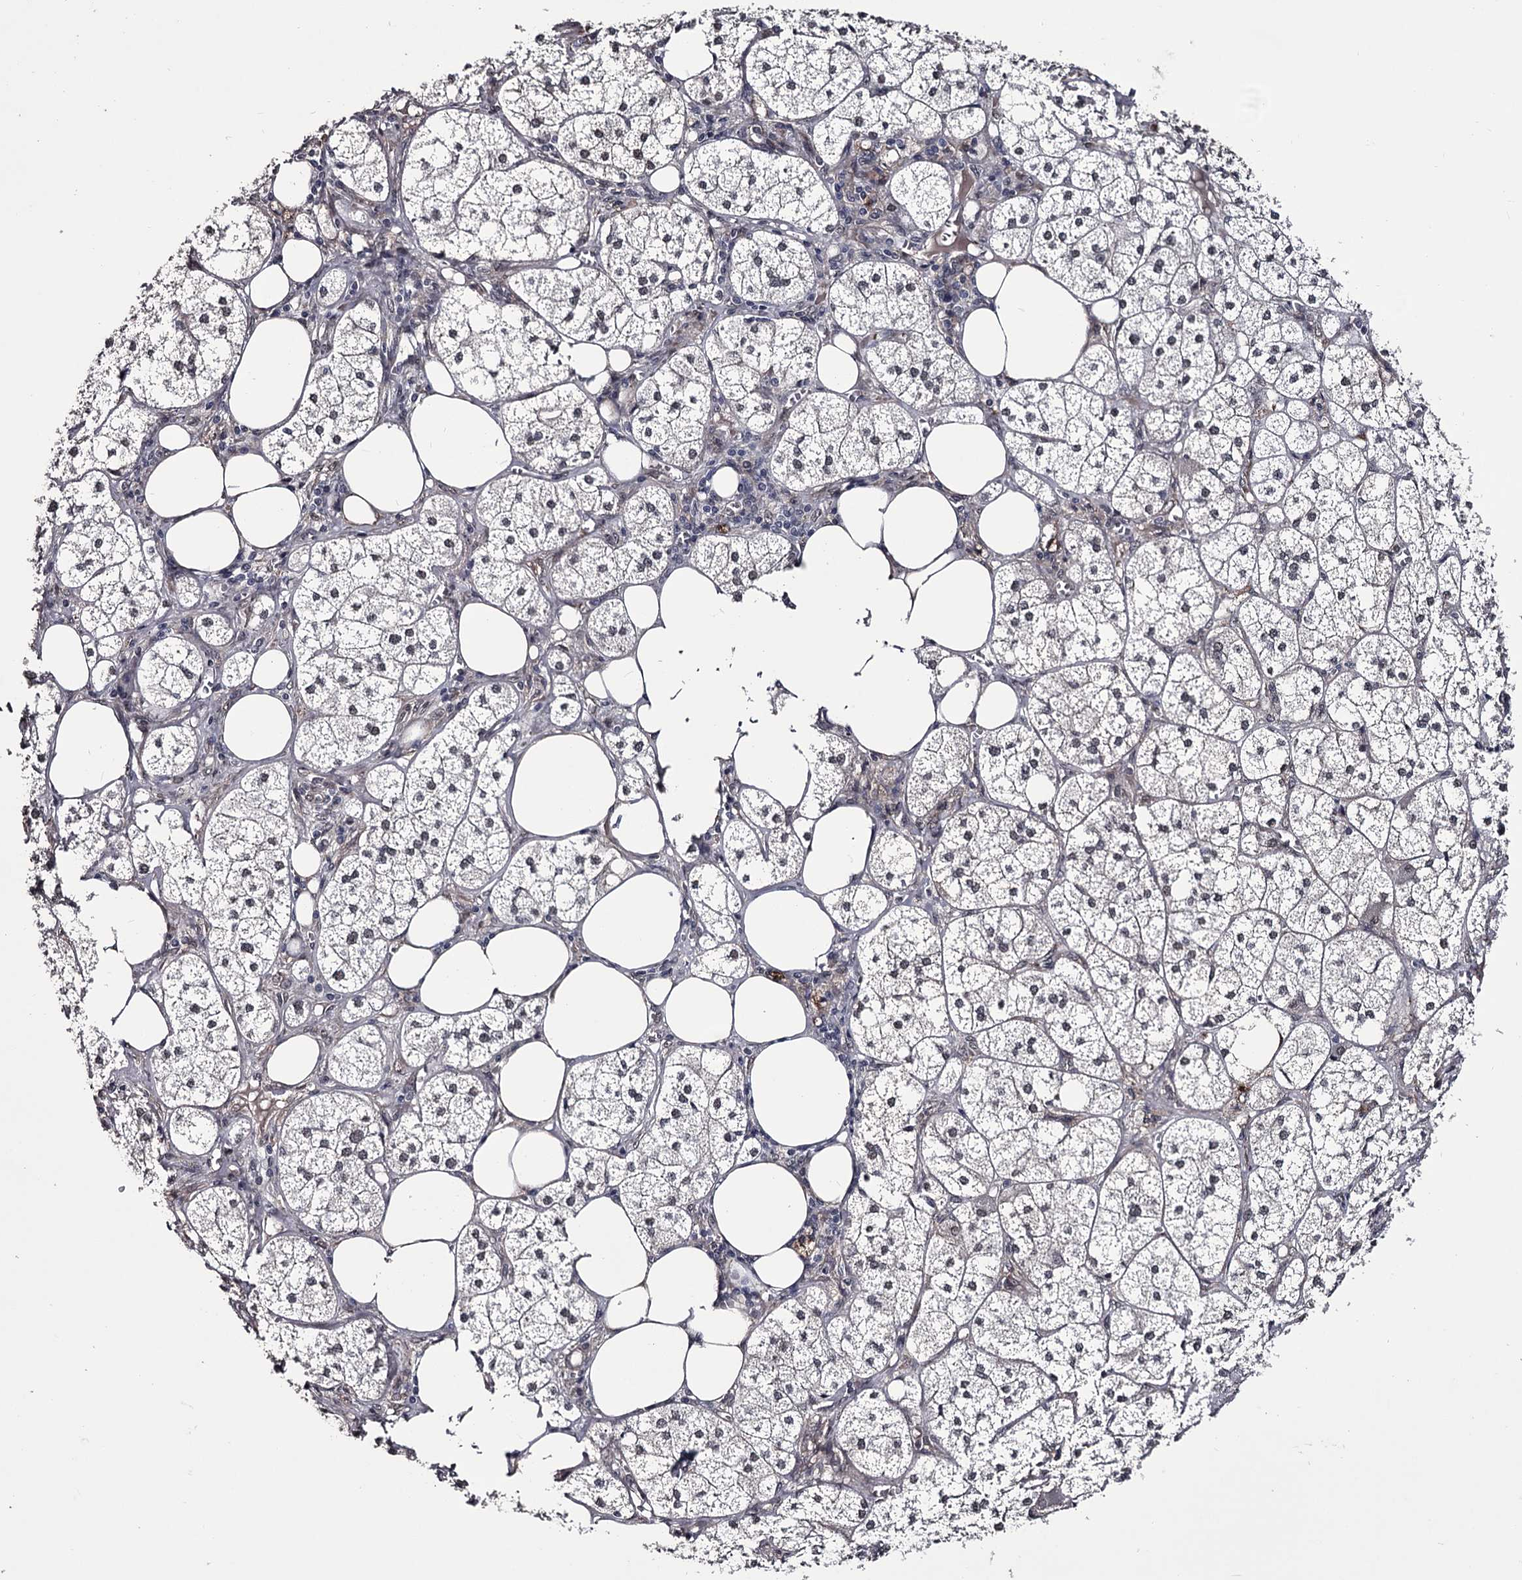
{"staining": {"intensity": "moderate", "quantity": "25%-75%", "location": "cytoplasmic/membranous,nuclear"}, "tissue": "adrenal gland", "cell_type": "Glandular cells", "image_type": "normal", "snomed": [{"axis": "morphology", "description": "Normal tissue, NOS"}, {"axis": "topography", "description": "Adrenal gland"}], "caption": "Immunohistochemistry of benign adrenal gland reveals medium levels of moderate cytoplasmic/membranous,nuclear staining in approximately 25%-75% of glandular cells.", "gene": "PRPF40B", "patient": {"sex": "female", "age": 61}}